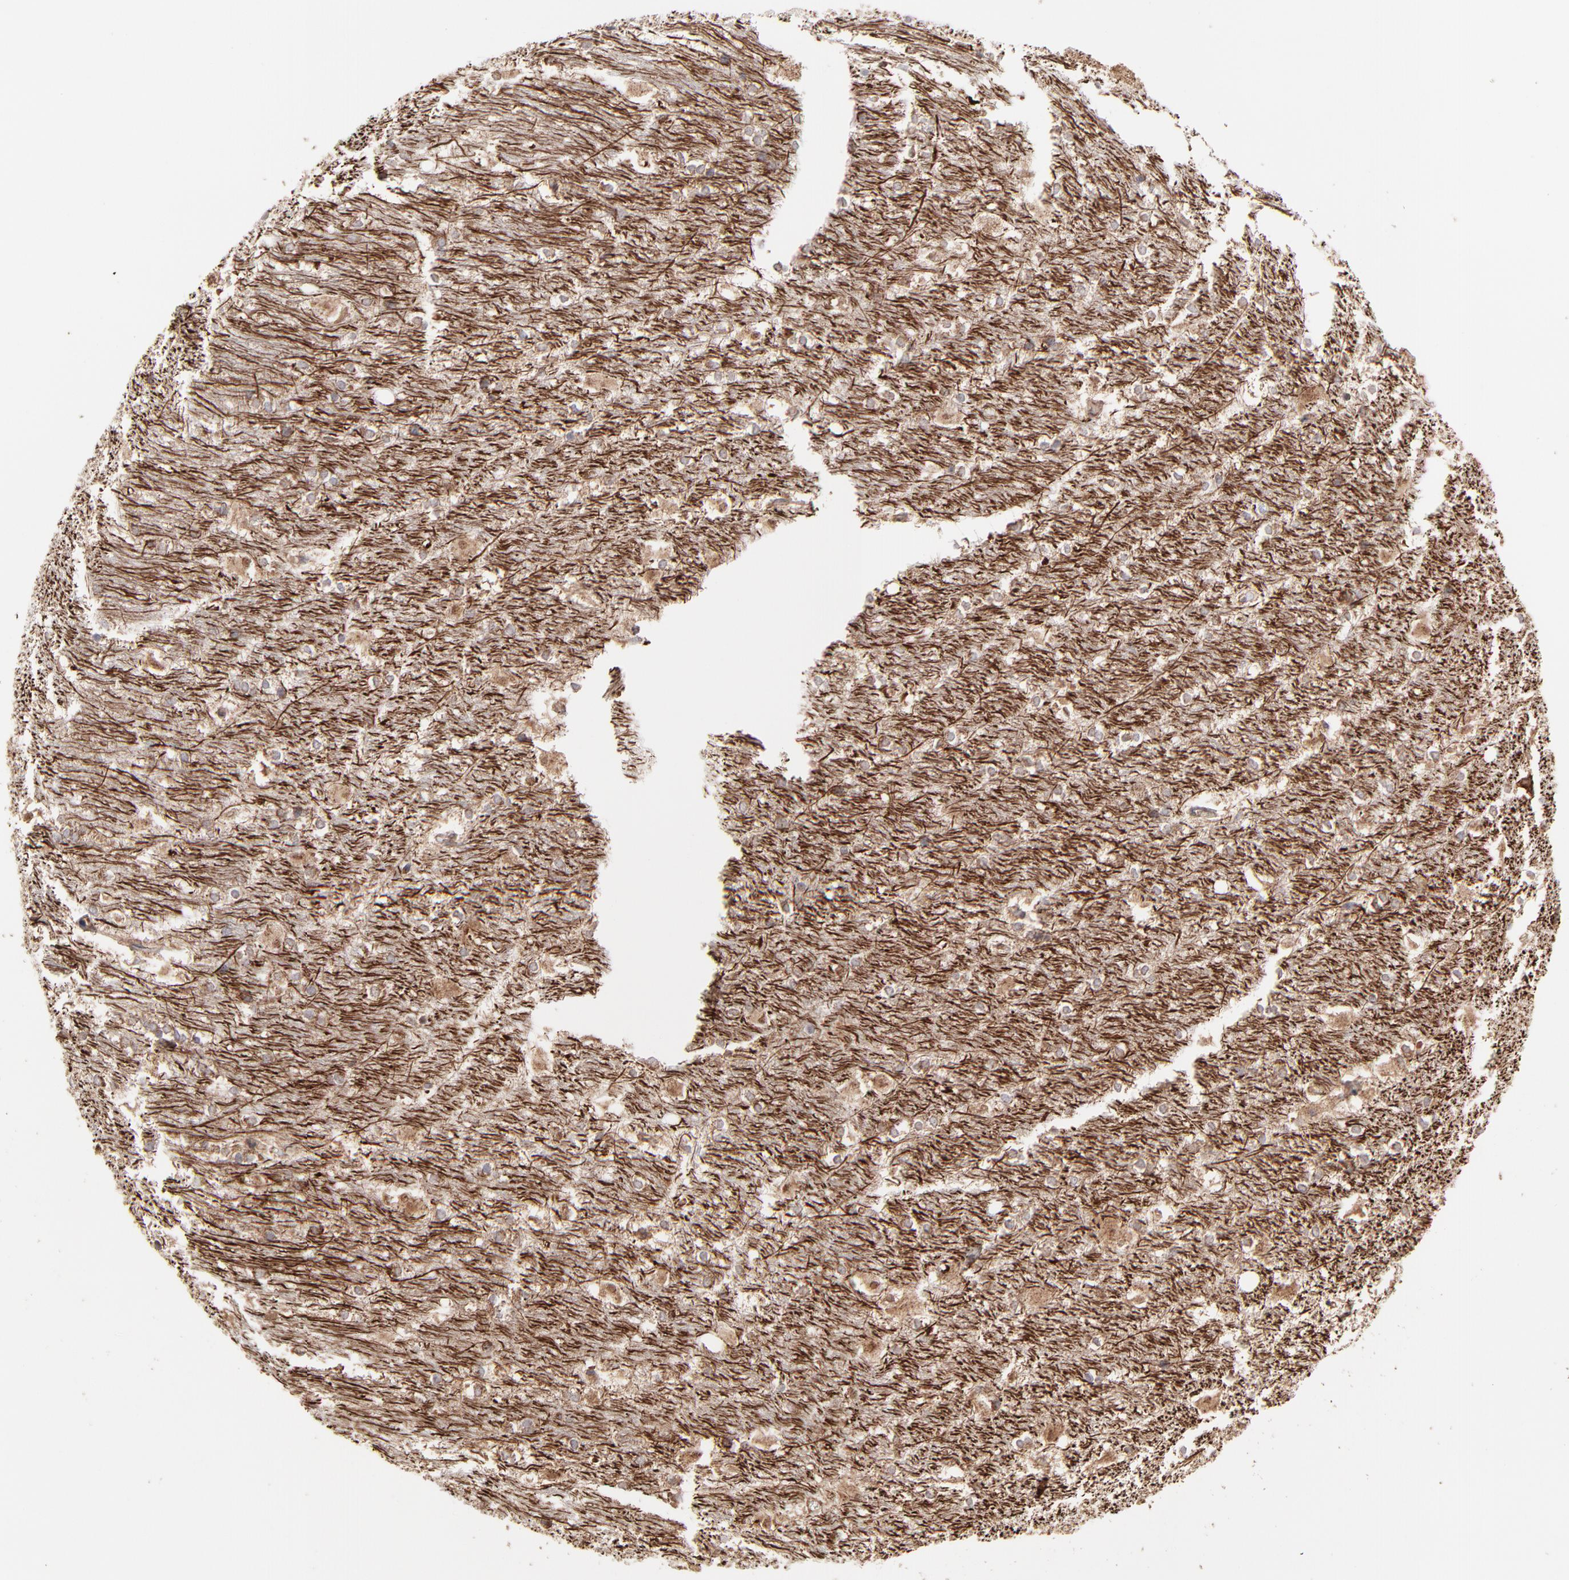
{"staining": {"intensity": "weak", "quantity": "25%-75%", "location": "cytoplasmic/membranous"}, "tissue": "hippocampus", "cell_type": "Glial cells", "image_type": "normal", "snomed": [{"axis": "morphology", "description": "Normal tissue, NOS"}, {"axis": "topography", "description": "Hippocampus"}], "caption": "Protein staining shows weak cytoplasmic/membranous staining in about 25%-75% of glial cells in benign hippocampus. Nuclei are stained in blue.", "gene": "PFKM", "patient": {"sex": "female", "age": 19}}